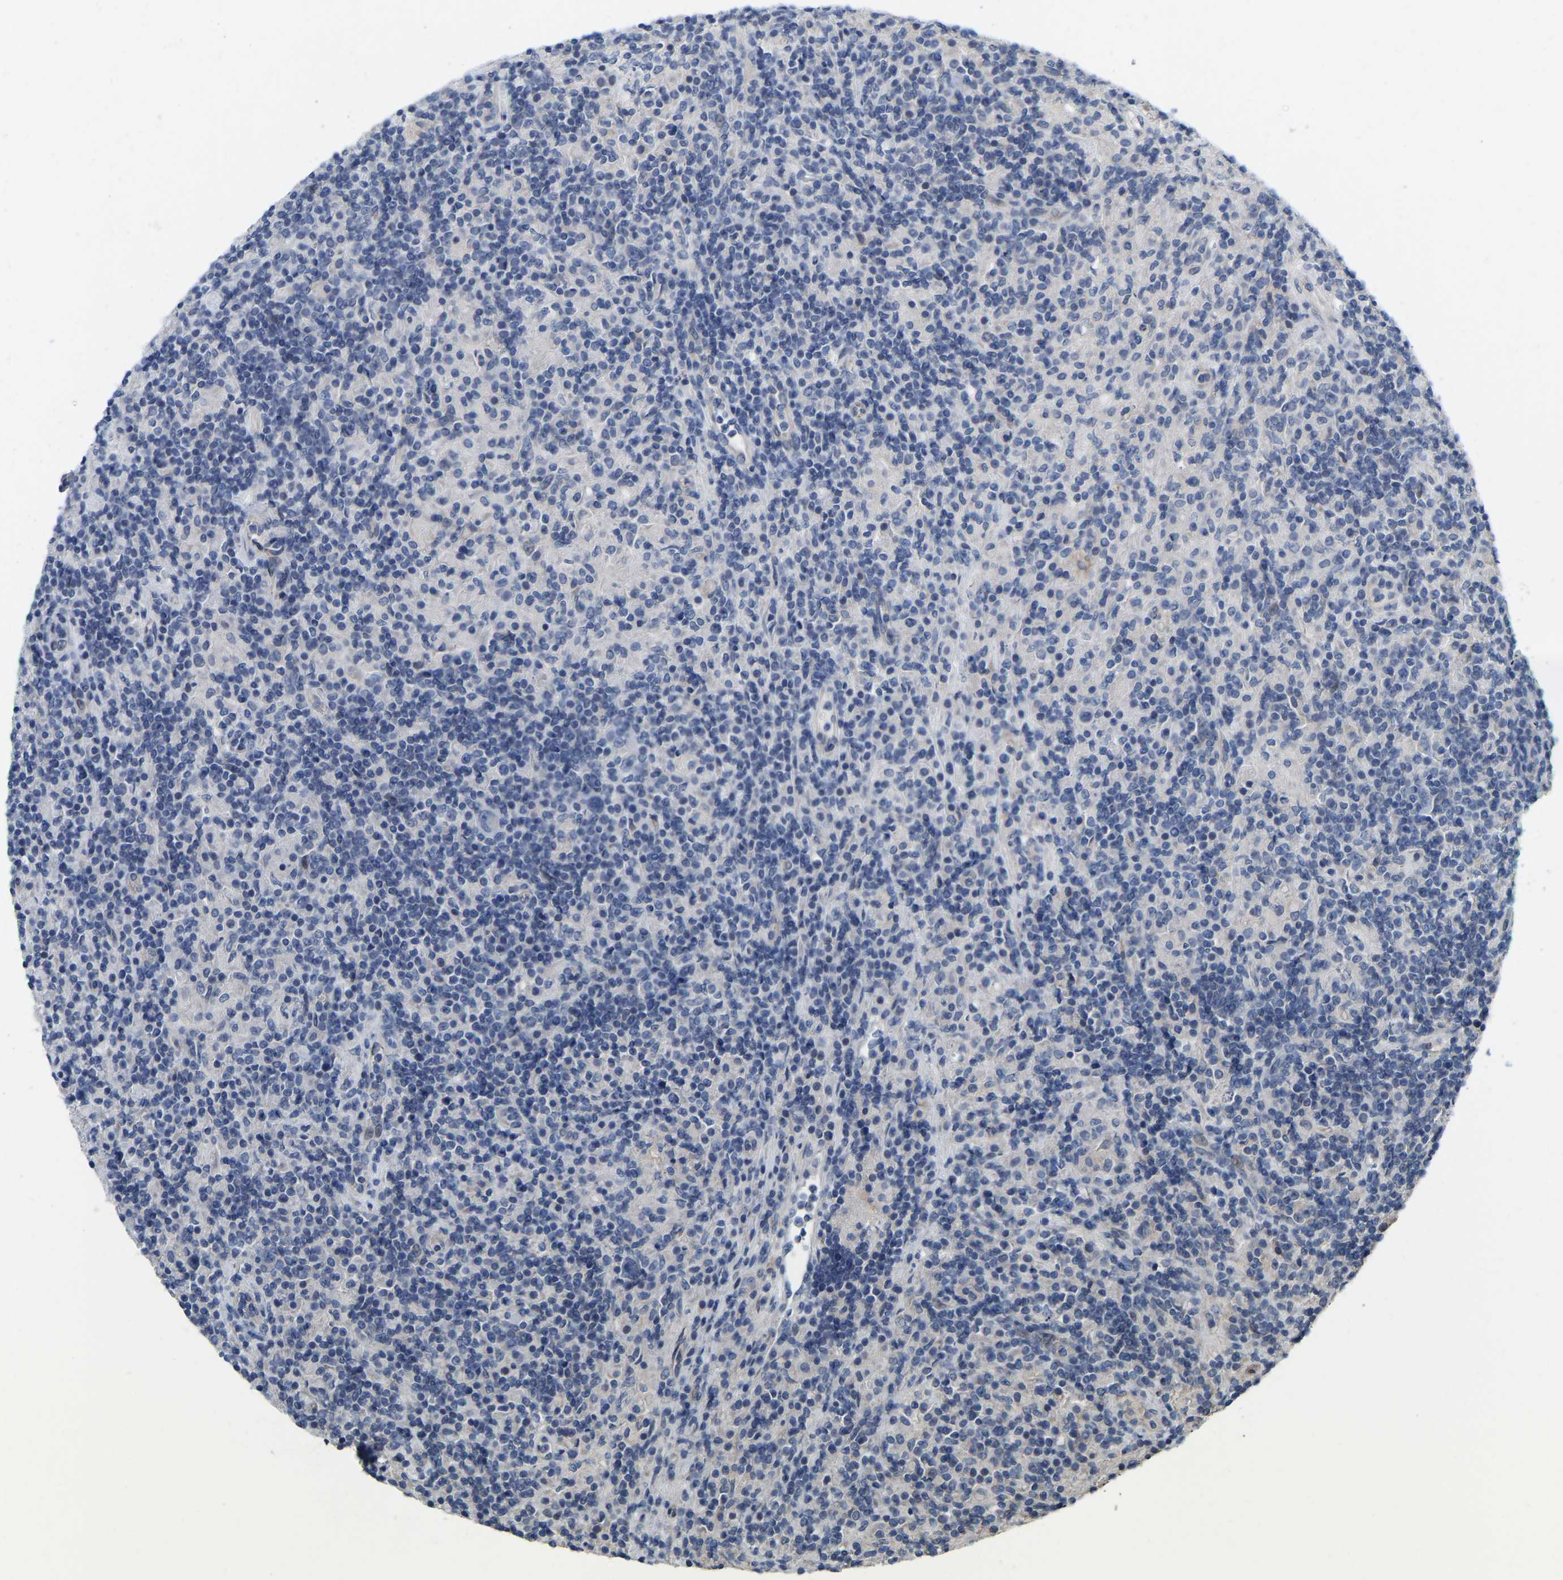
{"staining": {"intensity": "negative", "quantity": "none", "location": "none"}, "tissue": "lymphoma", "cell_type": "Tumor cells", "image_type": "cancer", "snomed": [{"axis": "morphology", "description": "Hodgkin's disease, NOS"}, {"axis": "topography", "description": "Lymph node"}], "caption": "Tumor cells are negative for brown protein staining in Hodgkin's disease.", "gene": "SSH1", "patient": {"sex": "male", "age": 70}}